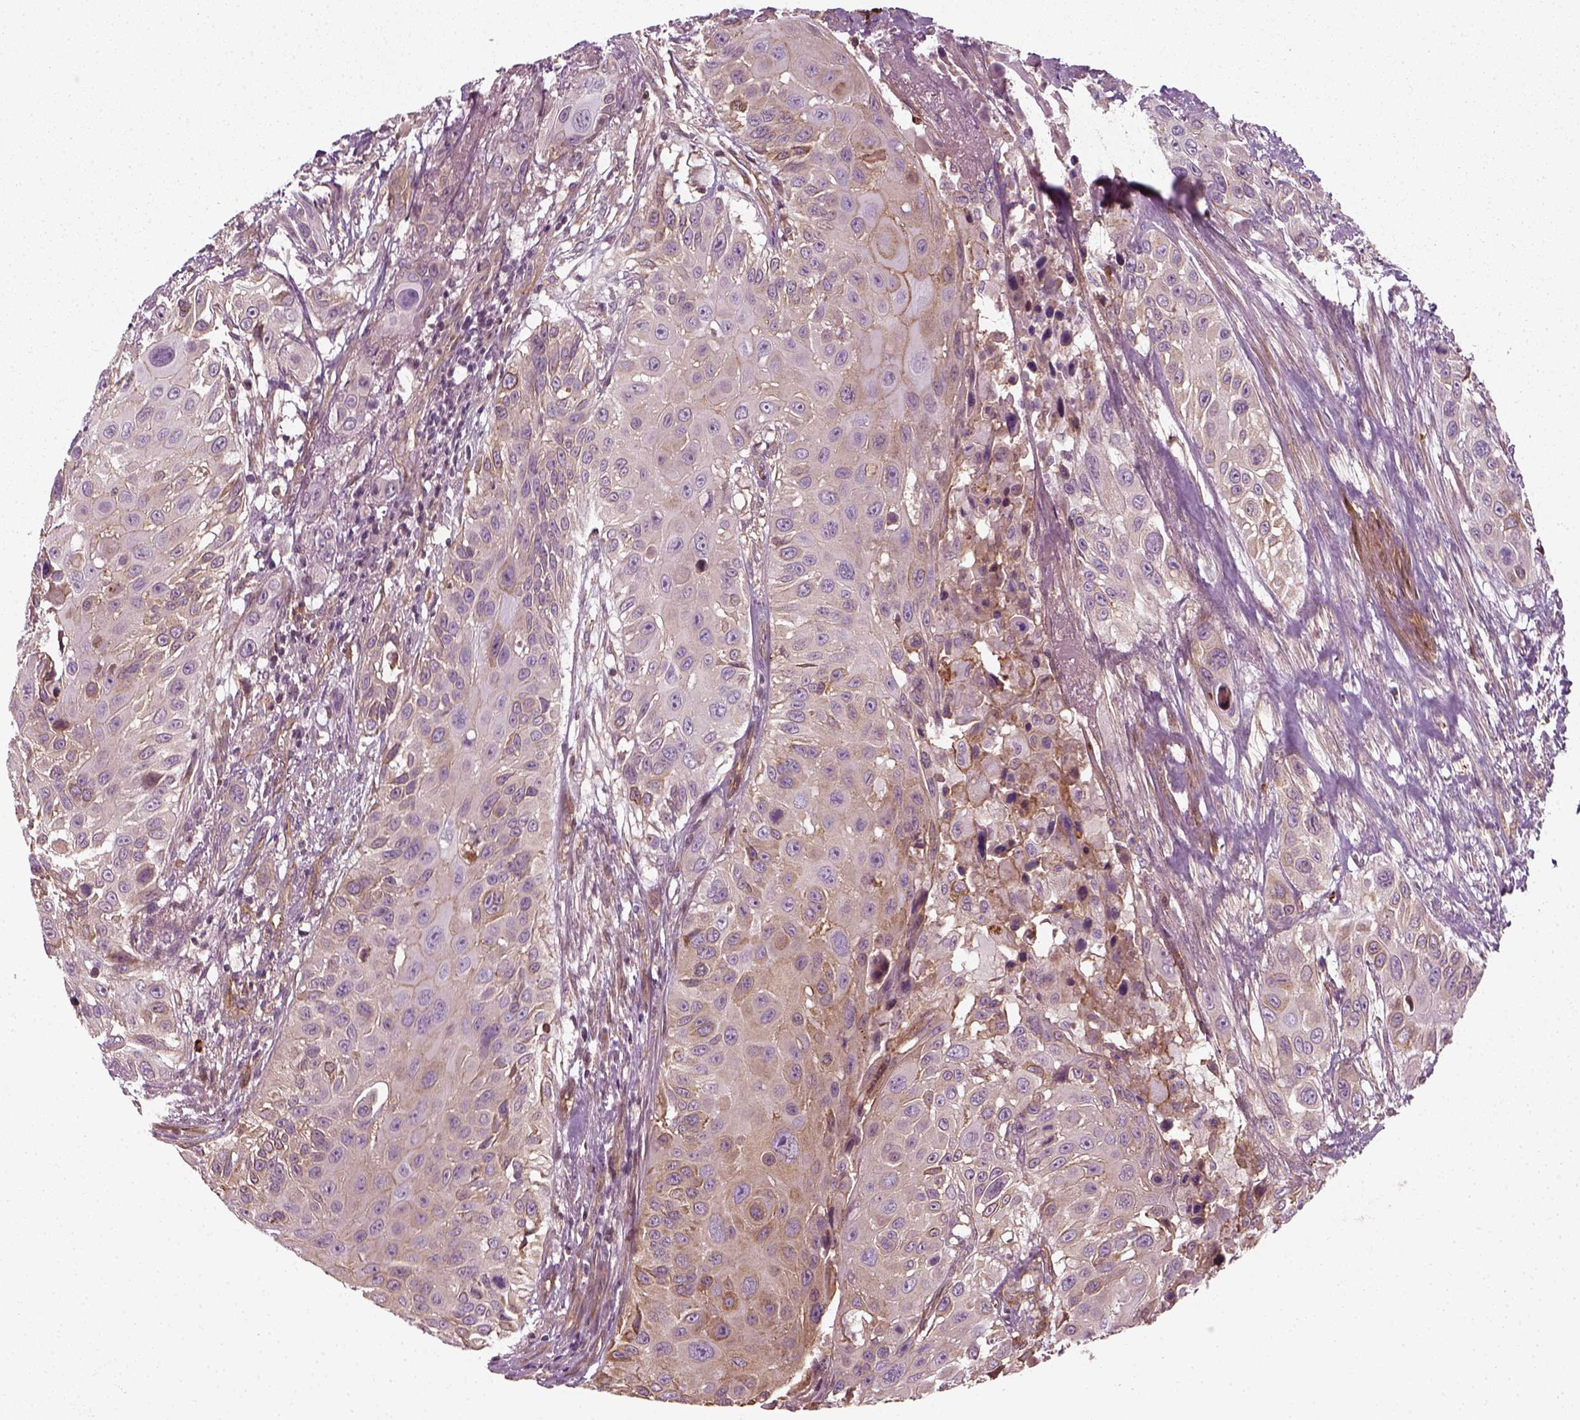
{"staining": {"intensity": "weak", "quantity": ">75%", "location": "cytoplasmic/membranous"}, "tissue": "urothelial cancer", "cell_type": "Tumor cells", "image_type": "cancer", "snomed": [{"axis": "morphology", "description": "Urothelial carcinoma, NOS"}, {"axis": "topography", "description": "Urinary bladder"}], "caption": "An immunohistochemistry image of tumor tissue is shown. Protein staining in brown highlights weak cytoplasmic/membranous positivity in urothelial cancer within tumor cells.", "gene": "NPTN", "patient": {"sex": "male", "age": 55}}